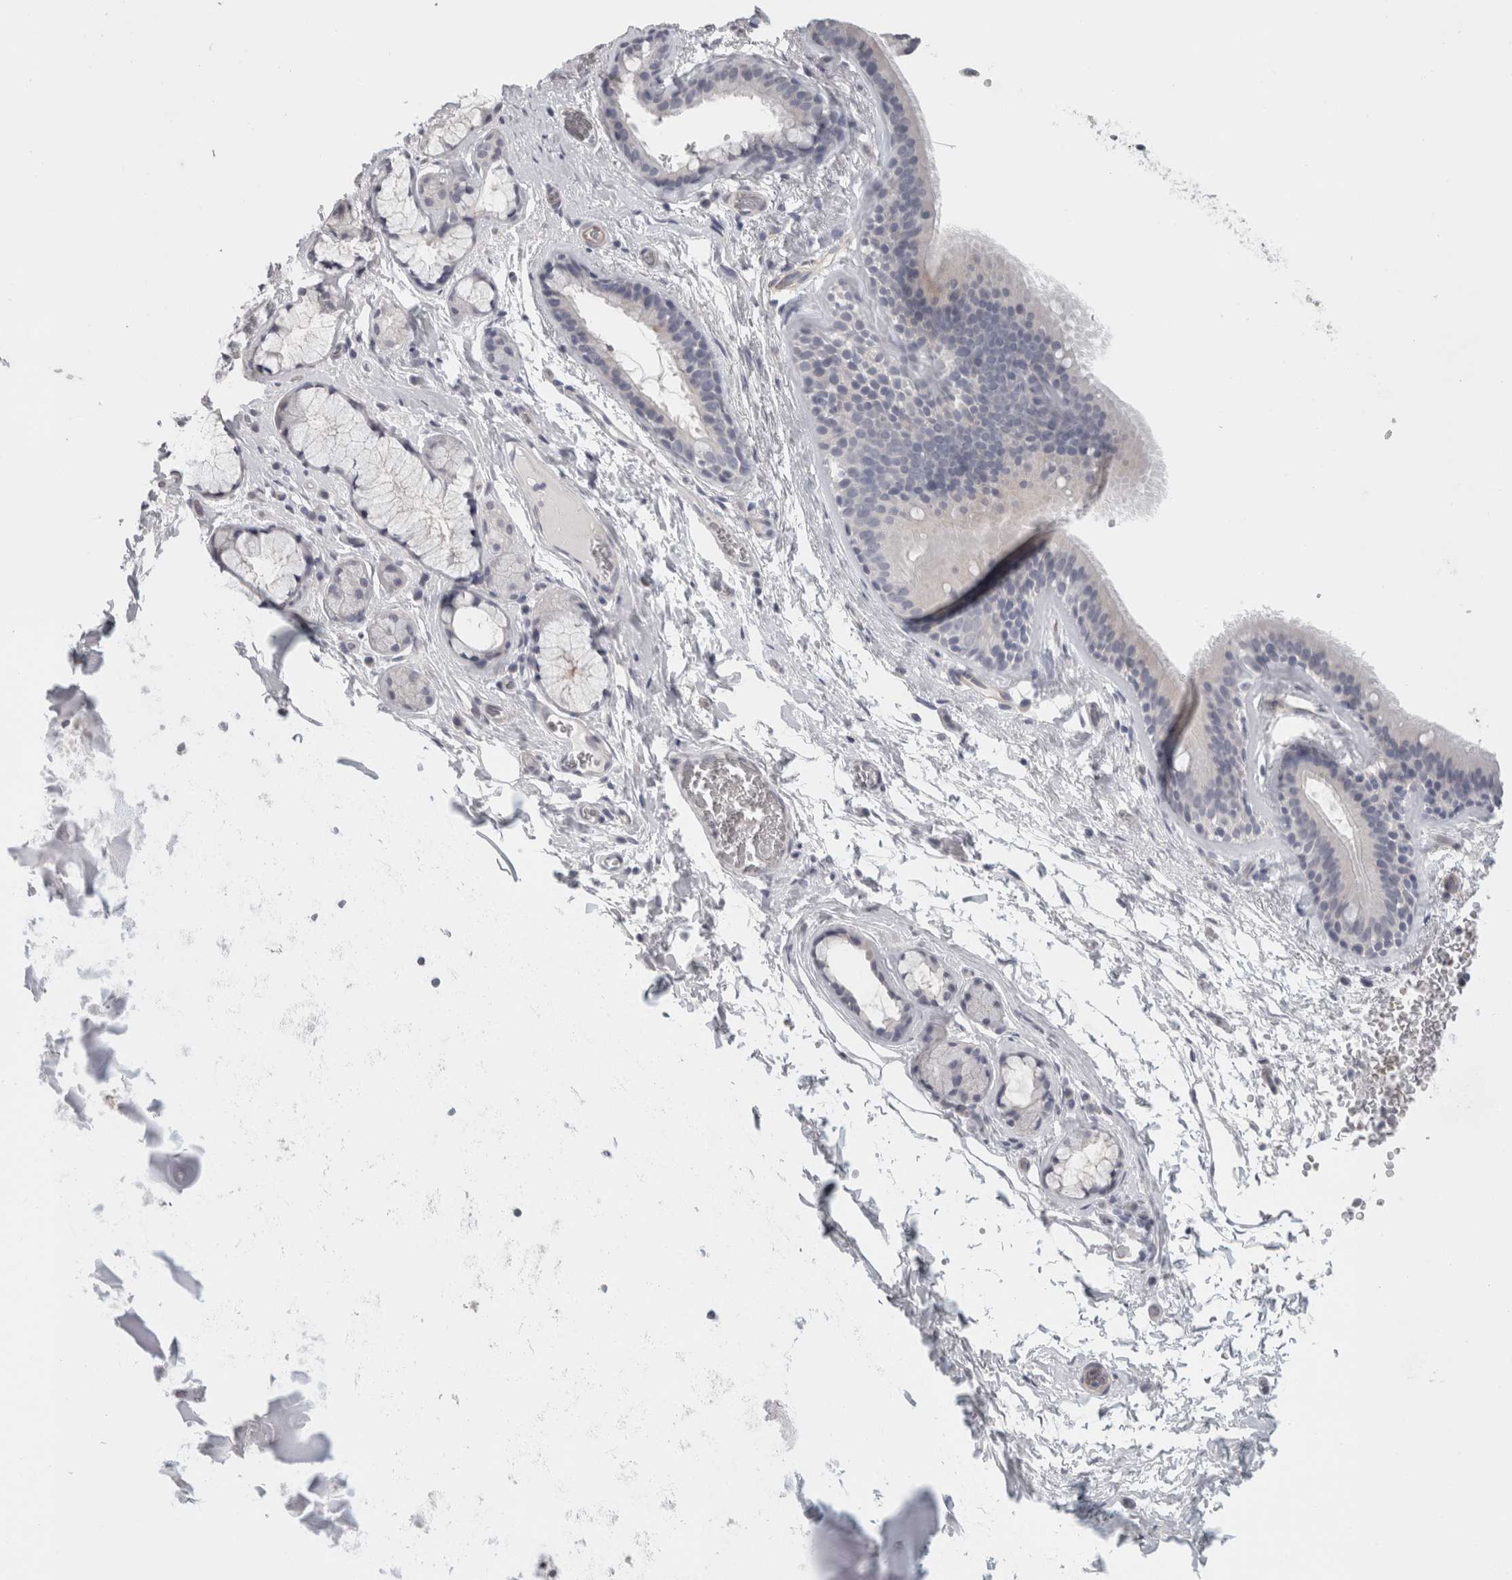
{"staining": {"intensity": "weak", "quantity": "<25%", "location": "cytoplasmic/membranous"}, "tissue": "bronchus", "cell_type": "Respiratory epithelial cells", "image_type": "normal", "snomed": [{"axis": "morphology", "description": "Normal tissue, NOS"}, {"axis": "topography", "description": "Cartilage tissue"}], "caption": "Bronchus was stained to show a protein in brown. There is no significant staining in respiratory epithelial cells. (DAB IHC with hematoxylin counter stain).", "gene": "FBLIM1", "patient": {"sex": "female", "age": 63}}